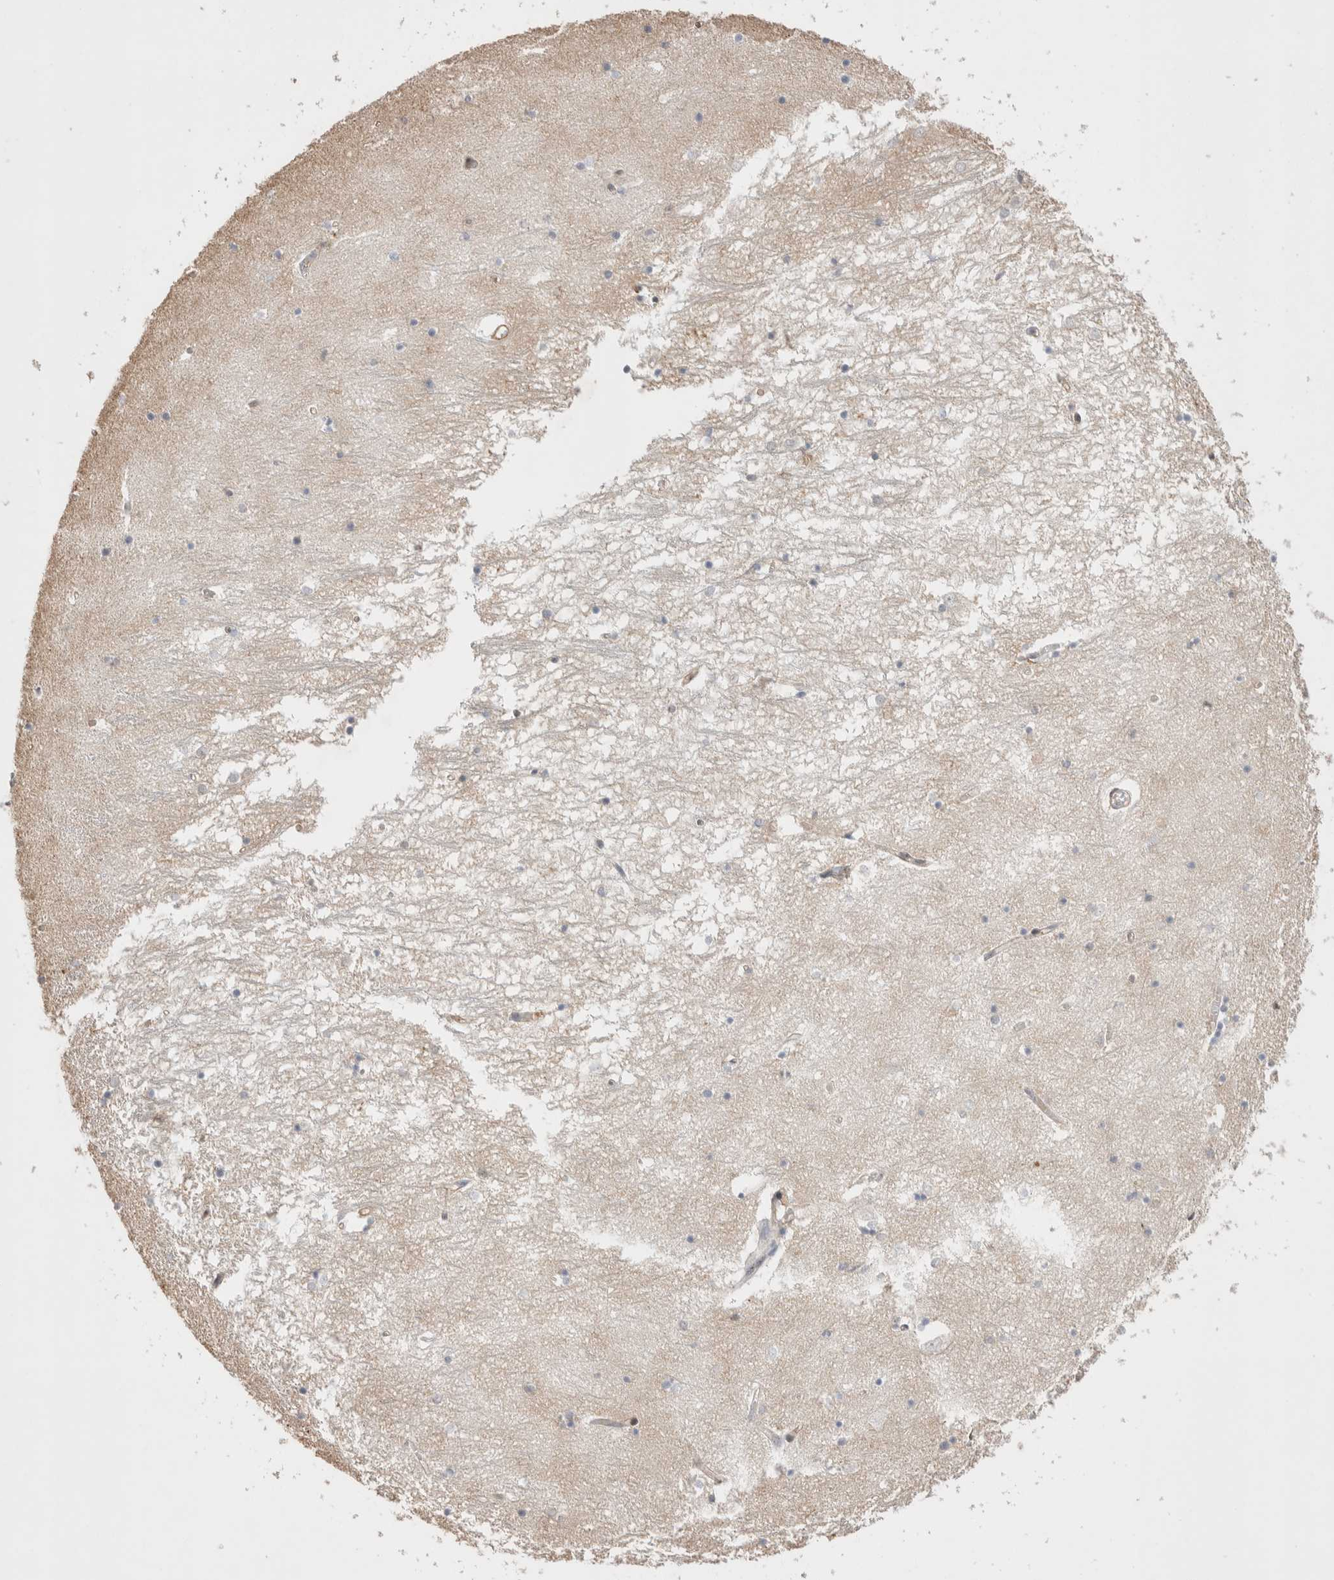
{"staining": {"intensity": "weak", "quantity": "<25%", "location": "cytoplasmic/membranous"}, "tissue": "hippocampus", "cell_type": "Glial cells", "image_type": "normal", "snomed": [{"axis": "morphology", "description": "Normal tissue, NOS"}, {"axis": "topography", "description": "Hippocampus"}], "caption": "Histopathology image shows no protein staining in glial cells of unremarkable hippocampus. (DAB (3,3'-diaminobenzidine) IHC, high magnification).", "gene": "ZNF704", "patient": {"sex": "male", "age": 70}}